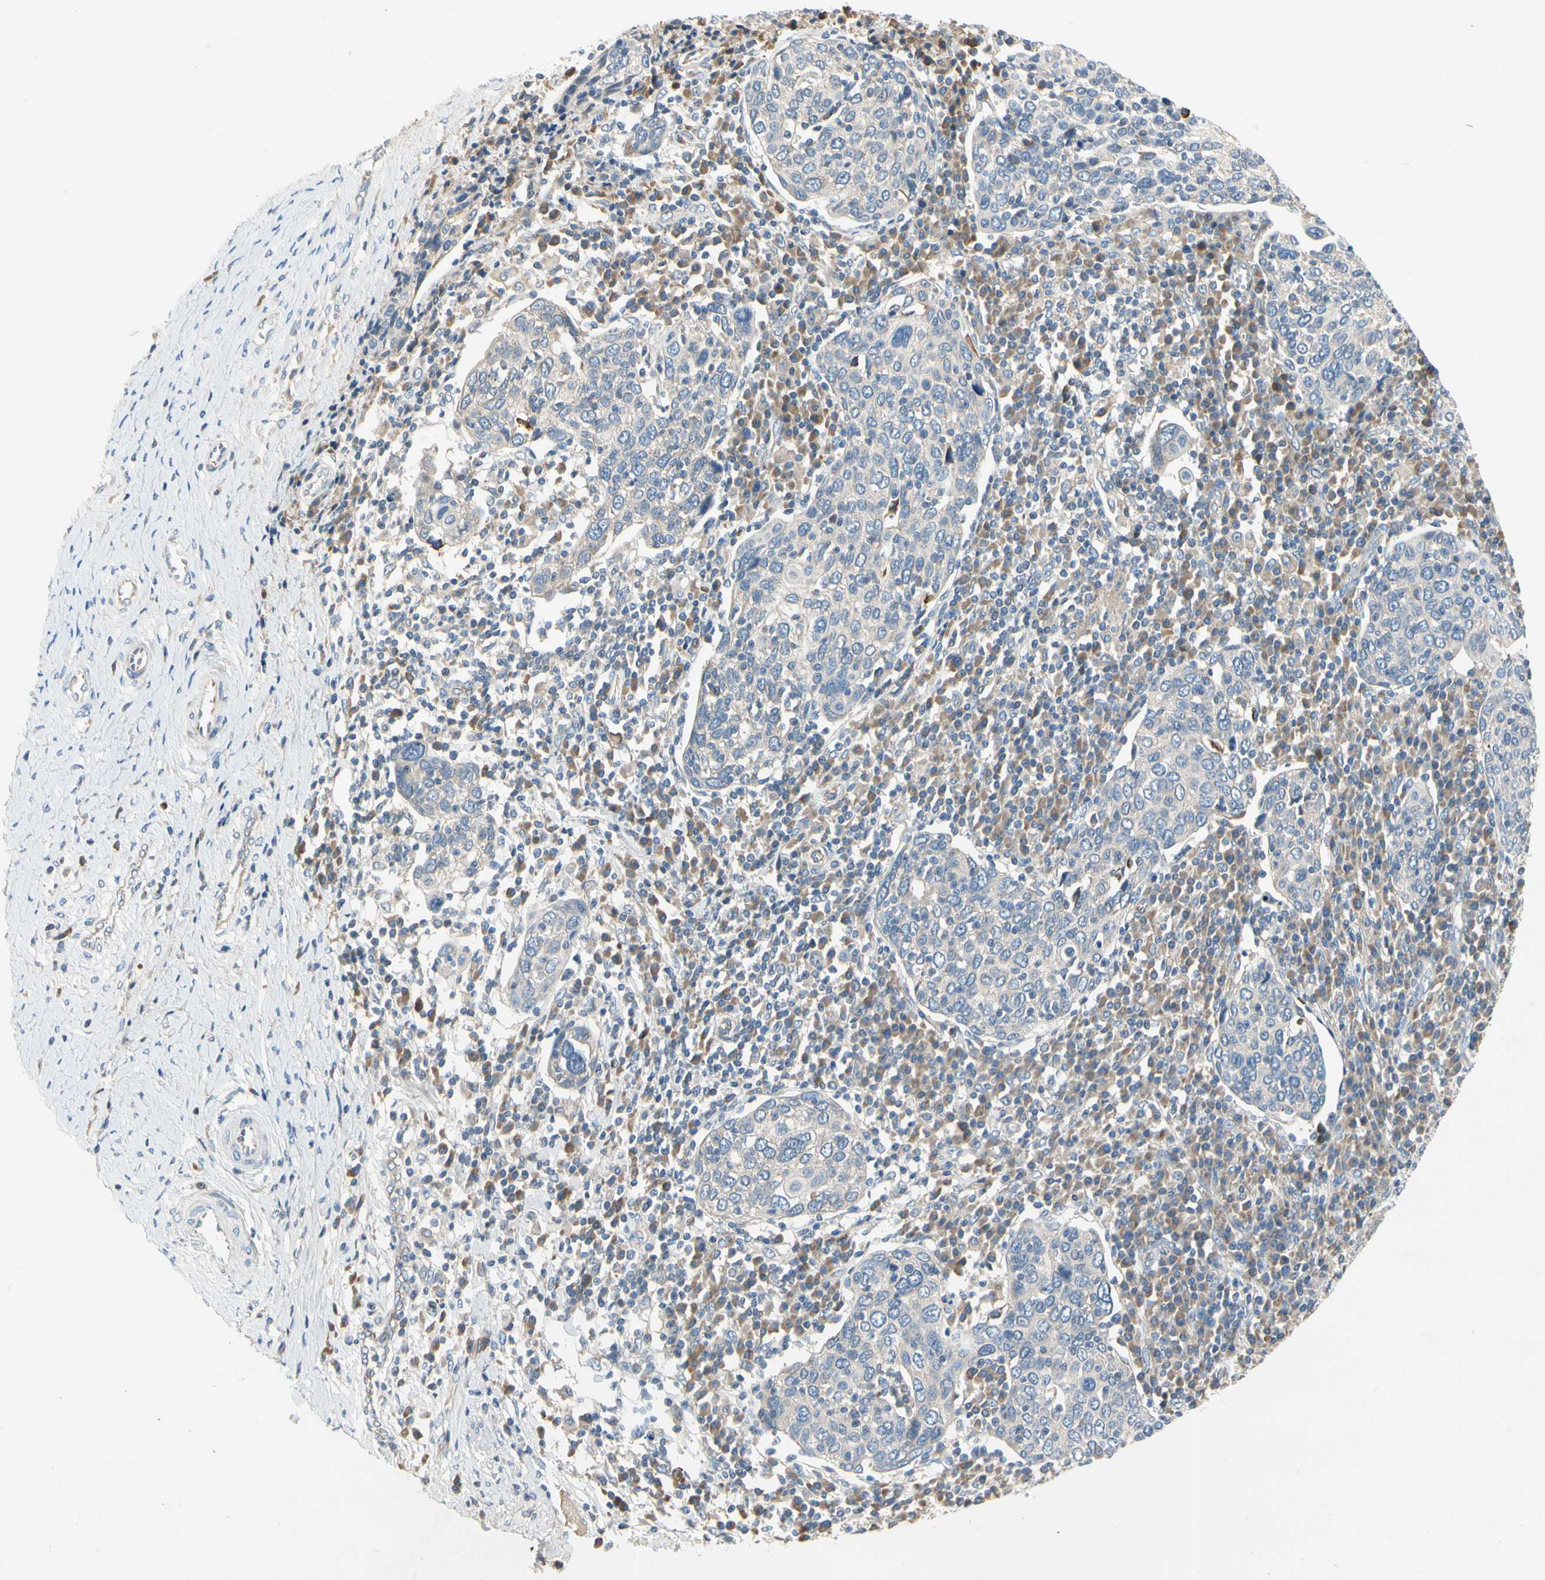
{"staining": {"intensity": "moderate", "quantity": ">75%", "location": "cytoplasmic/membranous"}, "tissue": "cervical cancer", "cell_type": "Tumor cells", "image_type": "cancer", "snomed": [{"axis": "morphology", "description": "Squamous cell carcinoma, NOS"}, {"axis": "topography", "description": "Cervix"}], "caption": "This is an image of immunohistochemistry (IHC) staining of squamous cell carcinoma (cervical), which shows moderate positivity in the cytoplasmic/membranous of tumor cells.", "gene": "KLHDC8B", "patient": {"sex": "female", "age": 40}}